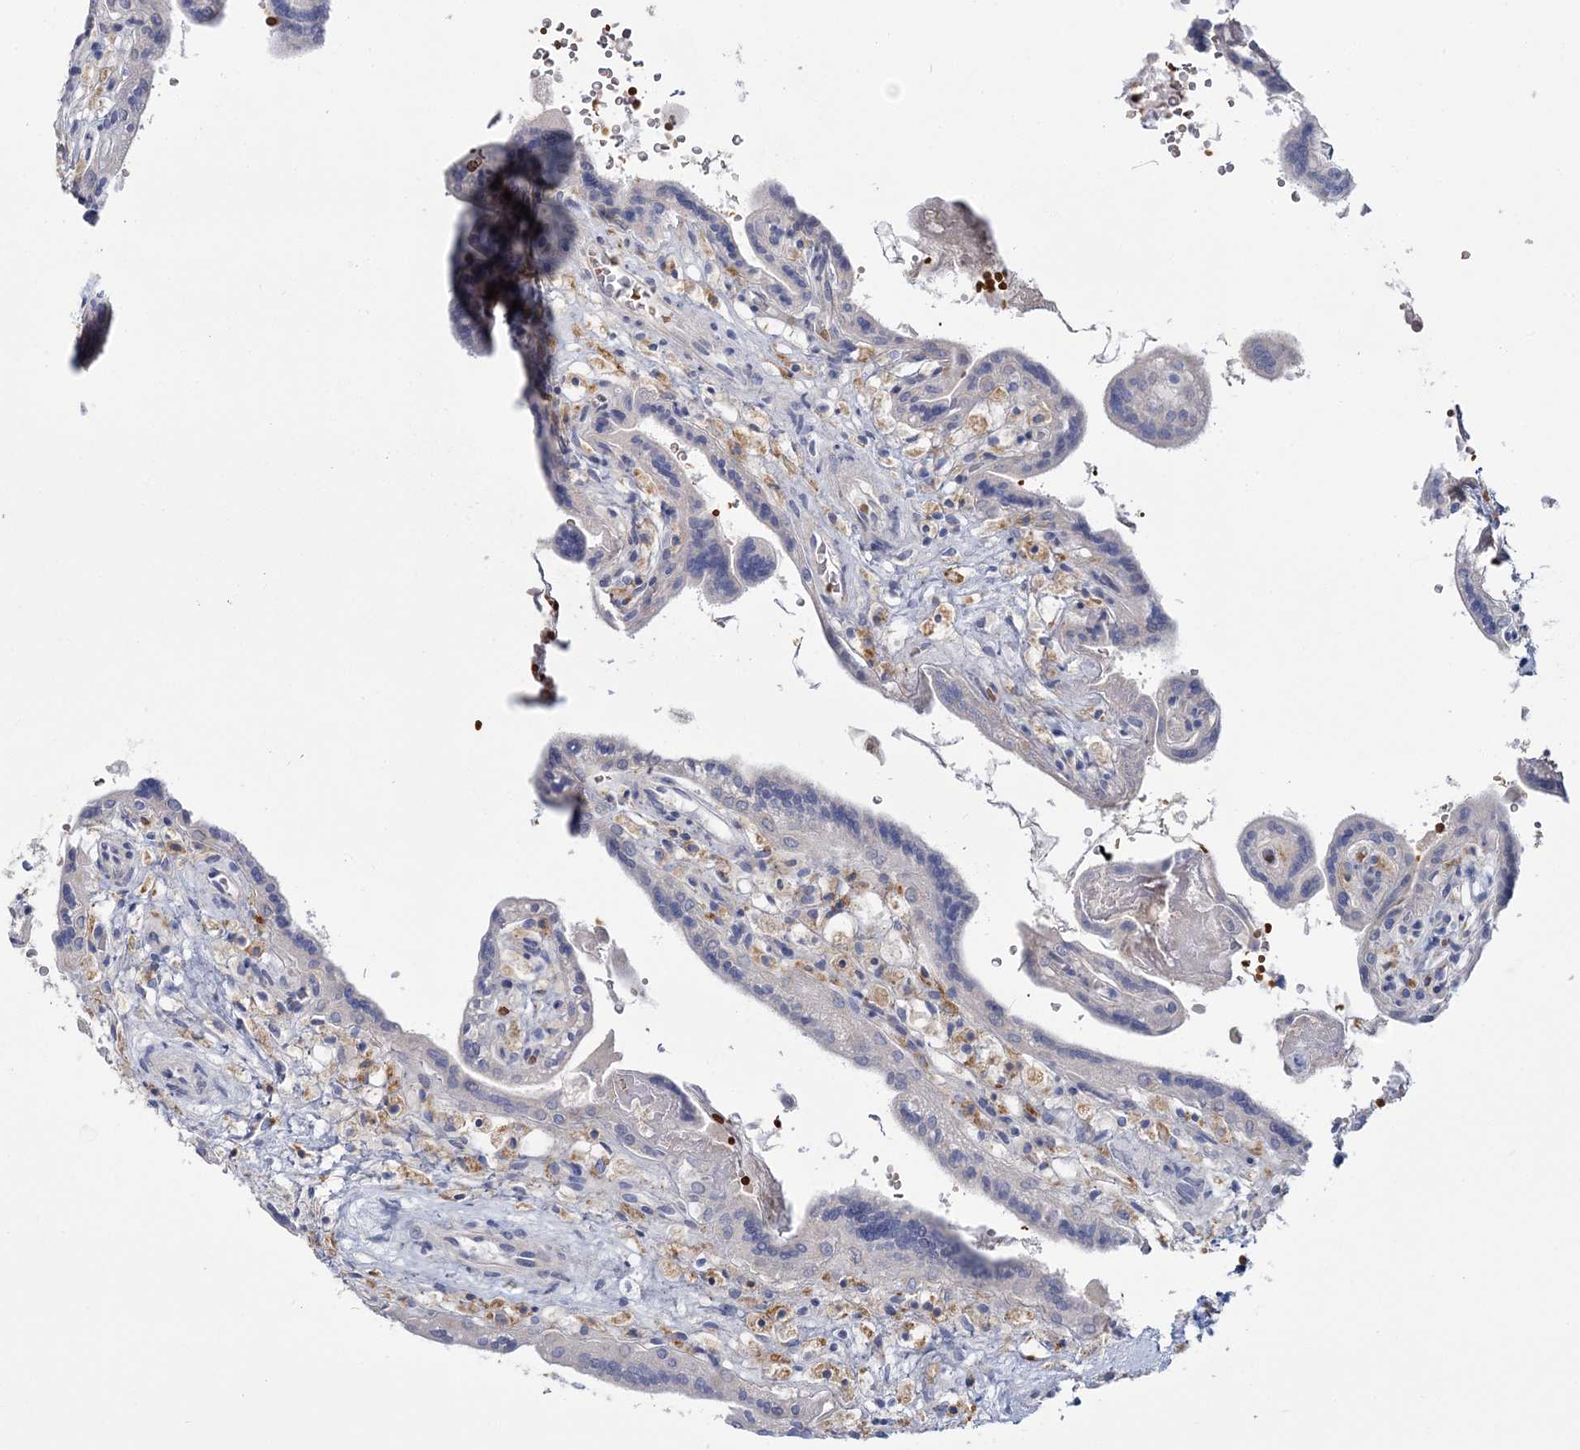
{"staining": {"intensity": "negative", "quantity": "none", "location": "none"}, "tissue": "placenta", "cell_type": "Trophoblastic cells", "image_type": "normal", "snomed": [{"axis": "morphology", "description": "Normal tissue, NOS"}, {"axis": "topography", "description": "Placenta"}], "caption": "Immunohistochemistry histopathology image of unremarkable placenta: human placenta stained with DAB (3,3'-diaminobenzidine) demonstrates no significant protein staining in trophoblastic cells.", "gene": "ATP11B", "patient": {"sex": "female", "age": 37}}